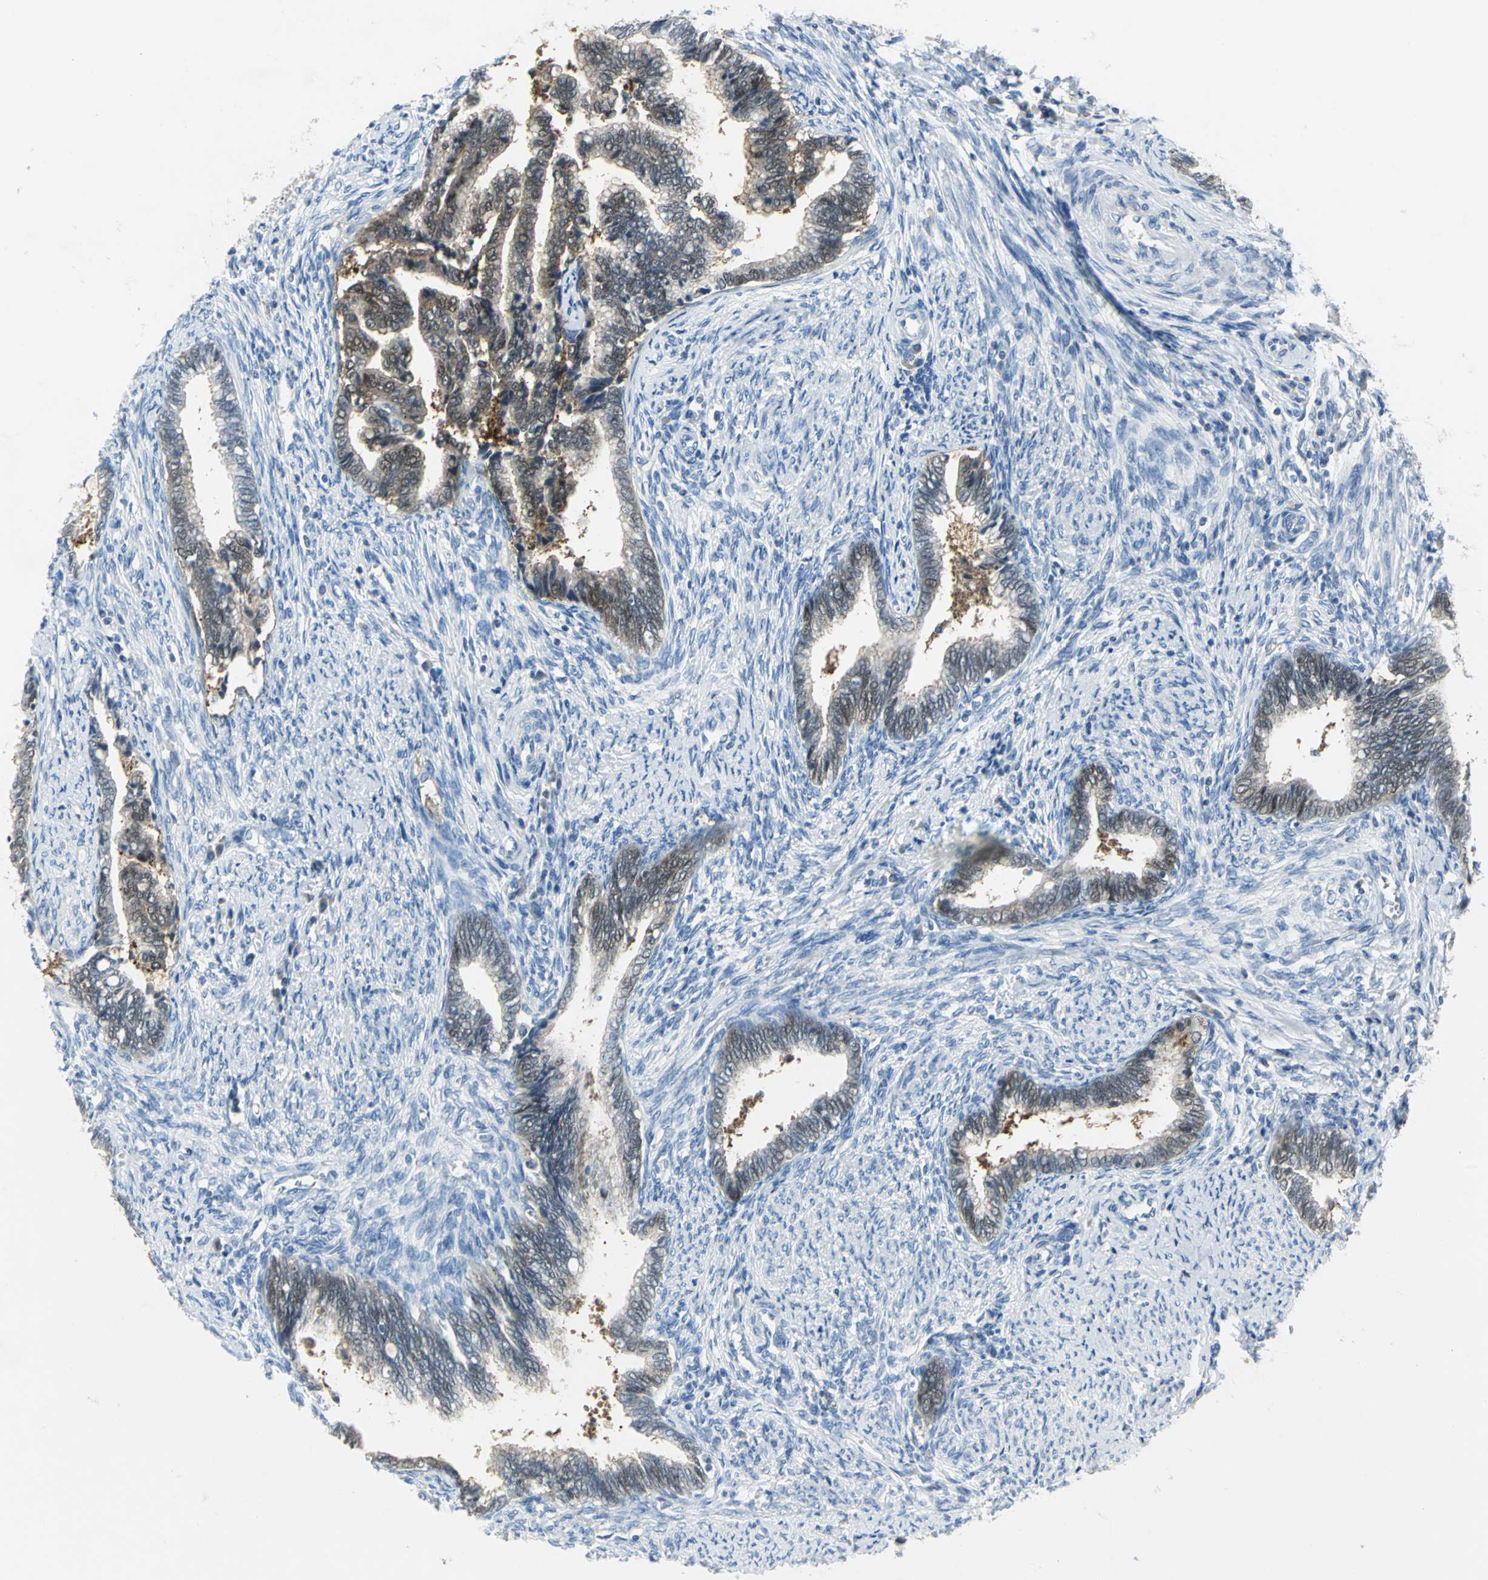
{"staining": {"intensity": "weak", "quantity": "25%-75%", "location": "cytoplasmic/membranous,nuclear"}, "tissue": "cervical cancer", "cell_type": "Tumor cells", "image_type": "cancer", "snomed": [{"axis": "morphology", "description": "Adenocarcinoma, NOS"}, {"axis": "topography", "description": "Cervix"}], "caption": "A low amount of weak cytoplasmic/membranous and nuclear expression is seen in approximately 25%-75% of tumor cells in adenocarcinoma (cervical) tissue. (Stains: DAB in brown, nuclei in blue, Microscopy: brightfield microscopy at high magnification).", "gene": "SFN", "patient": {"sex": "female", "age": 44}}